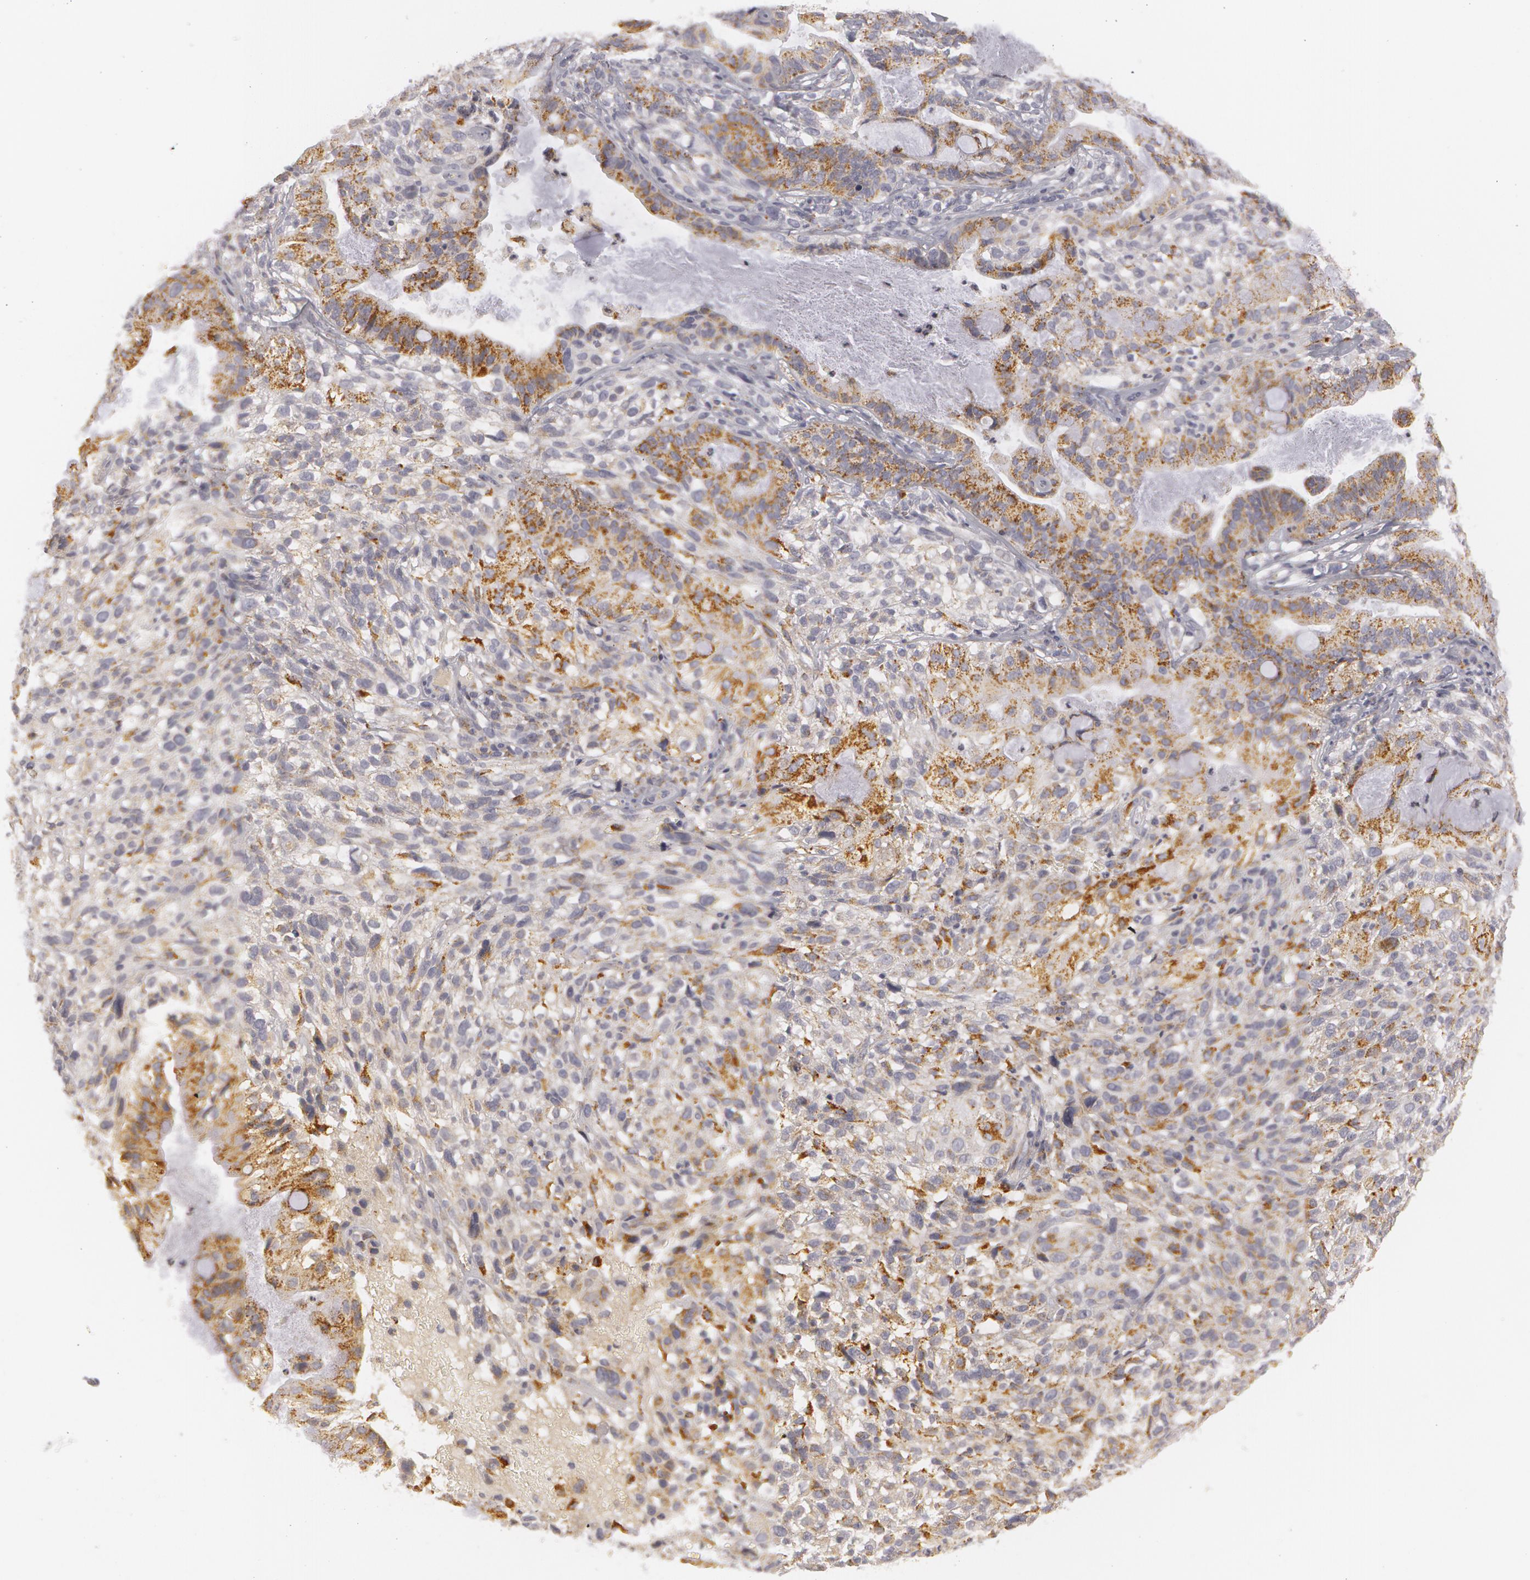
{"staining": {"intensity": "moderate", "quantity": "25%-75%", "location": "cytoplasmic/membranous"}, "tissue": "cervical cancer", "cell_type": "Tumor cells", "image_type": "cancer", "snomed": [{"axis": "morphology", "description": "Adenocarcinoma, NOS"}, {"axis": "topography", "description": "Cervix"}], "caption": "This is an image of immunohistochemistry staining of cervical cancer, which shows moderate staining in the cytoplasmic/membranous of tumor cells.", "gene": "C7", "patient": {"sex": "female", "age": 41}}